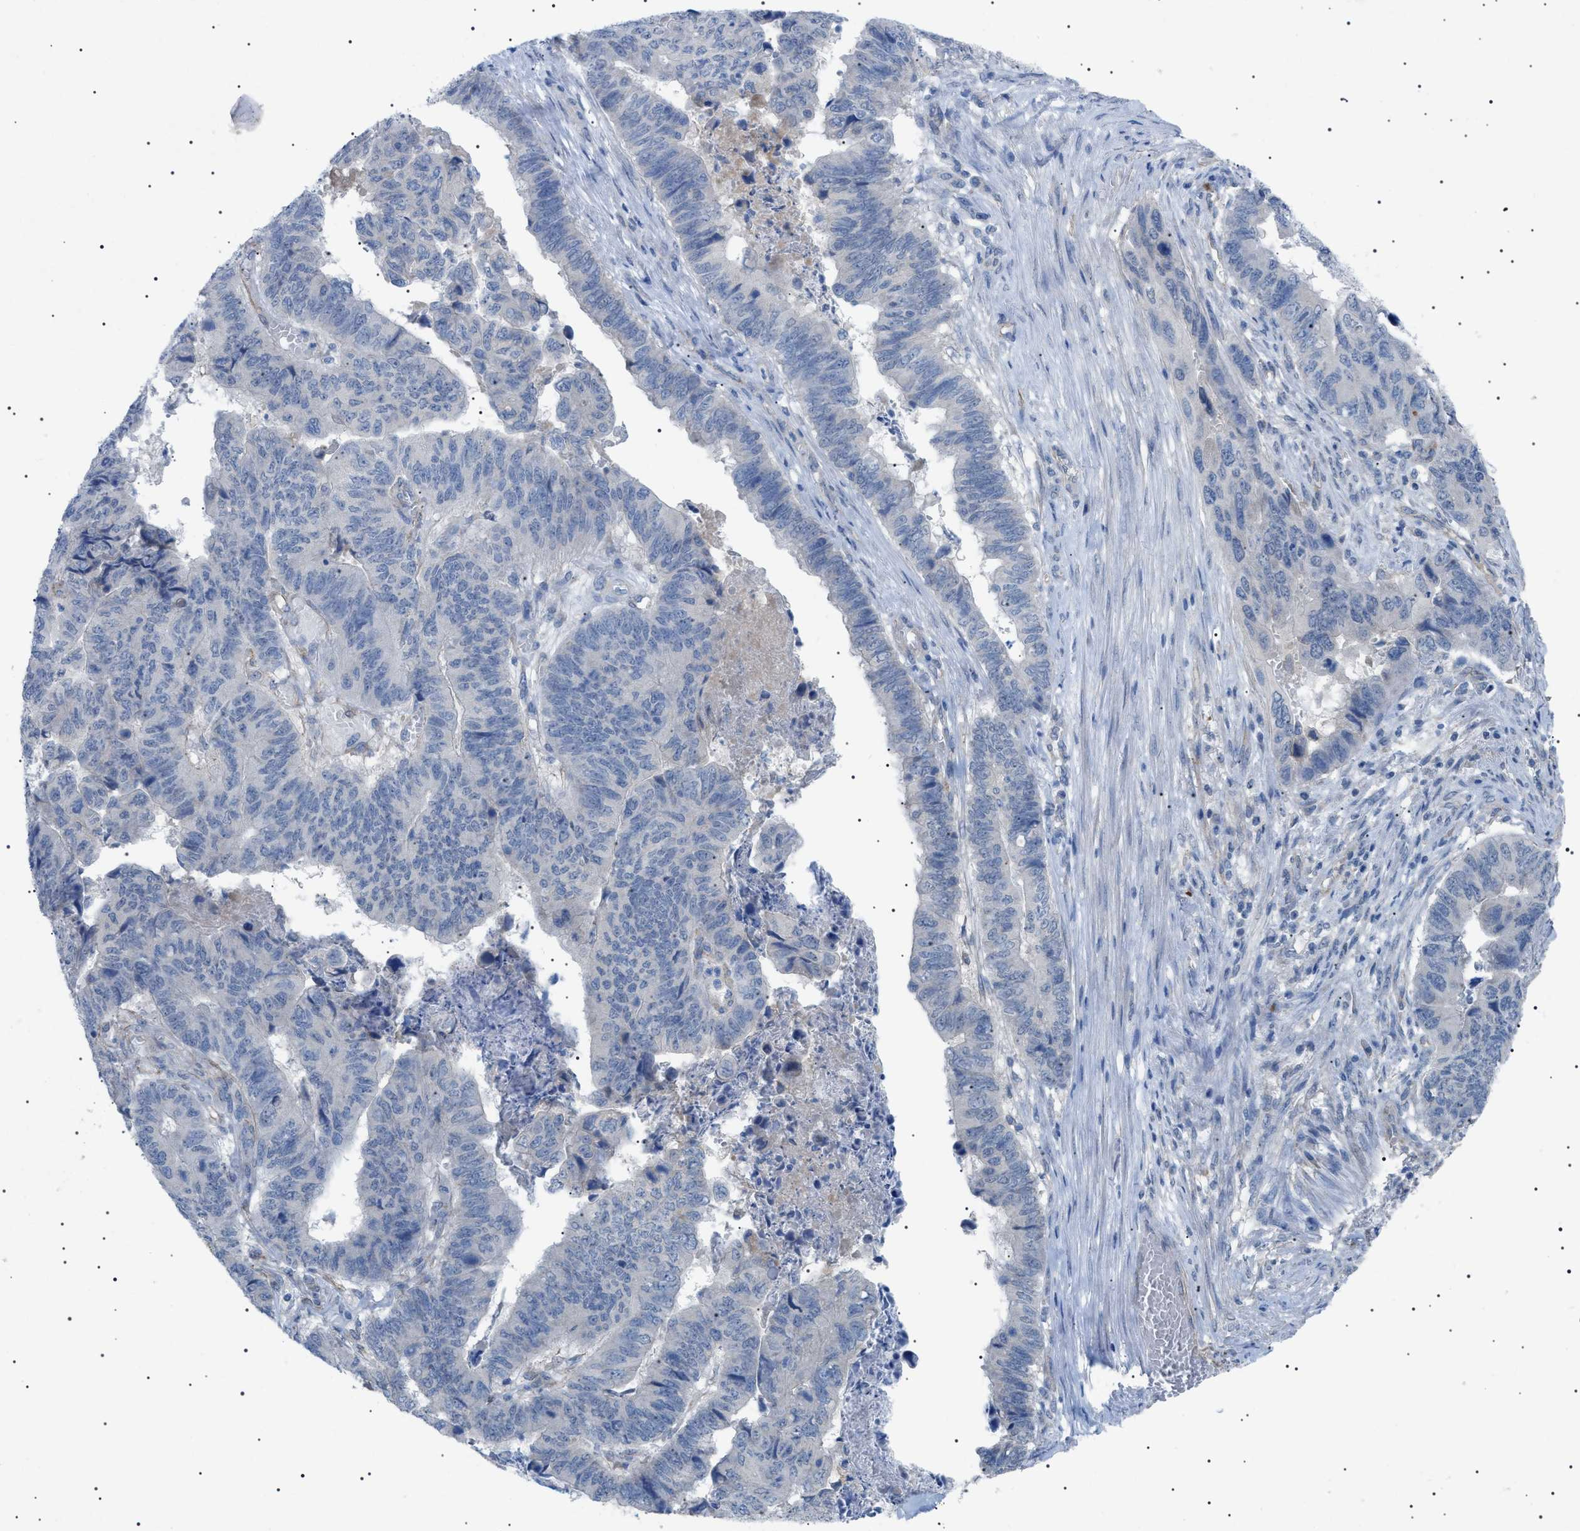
{"staining": {"intensity": "negative", "quantity": "none", "location": "none"}, "tissue": "stomach cancer", "cell_type": "Tumor cells", "image_type": "cancer", "snomed": [{"axis": "morphology", "description": "Adenocarcinoma, NOS"}, {"axis": "topography", "description": "Stomach, lower"}], "caption": "The photomicrograph reveals no staining of tumor cells in stomach cancer. (DAB (3,3'-diaminobenzidine) immunohistochemistry (IHC) with hematoxylin counter stain).", "gene": "ADAMTS1", "patient": {"sex": "male", "age": 77}}